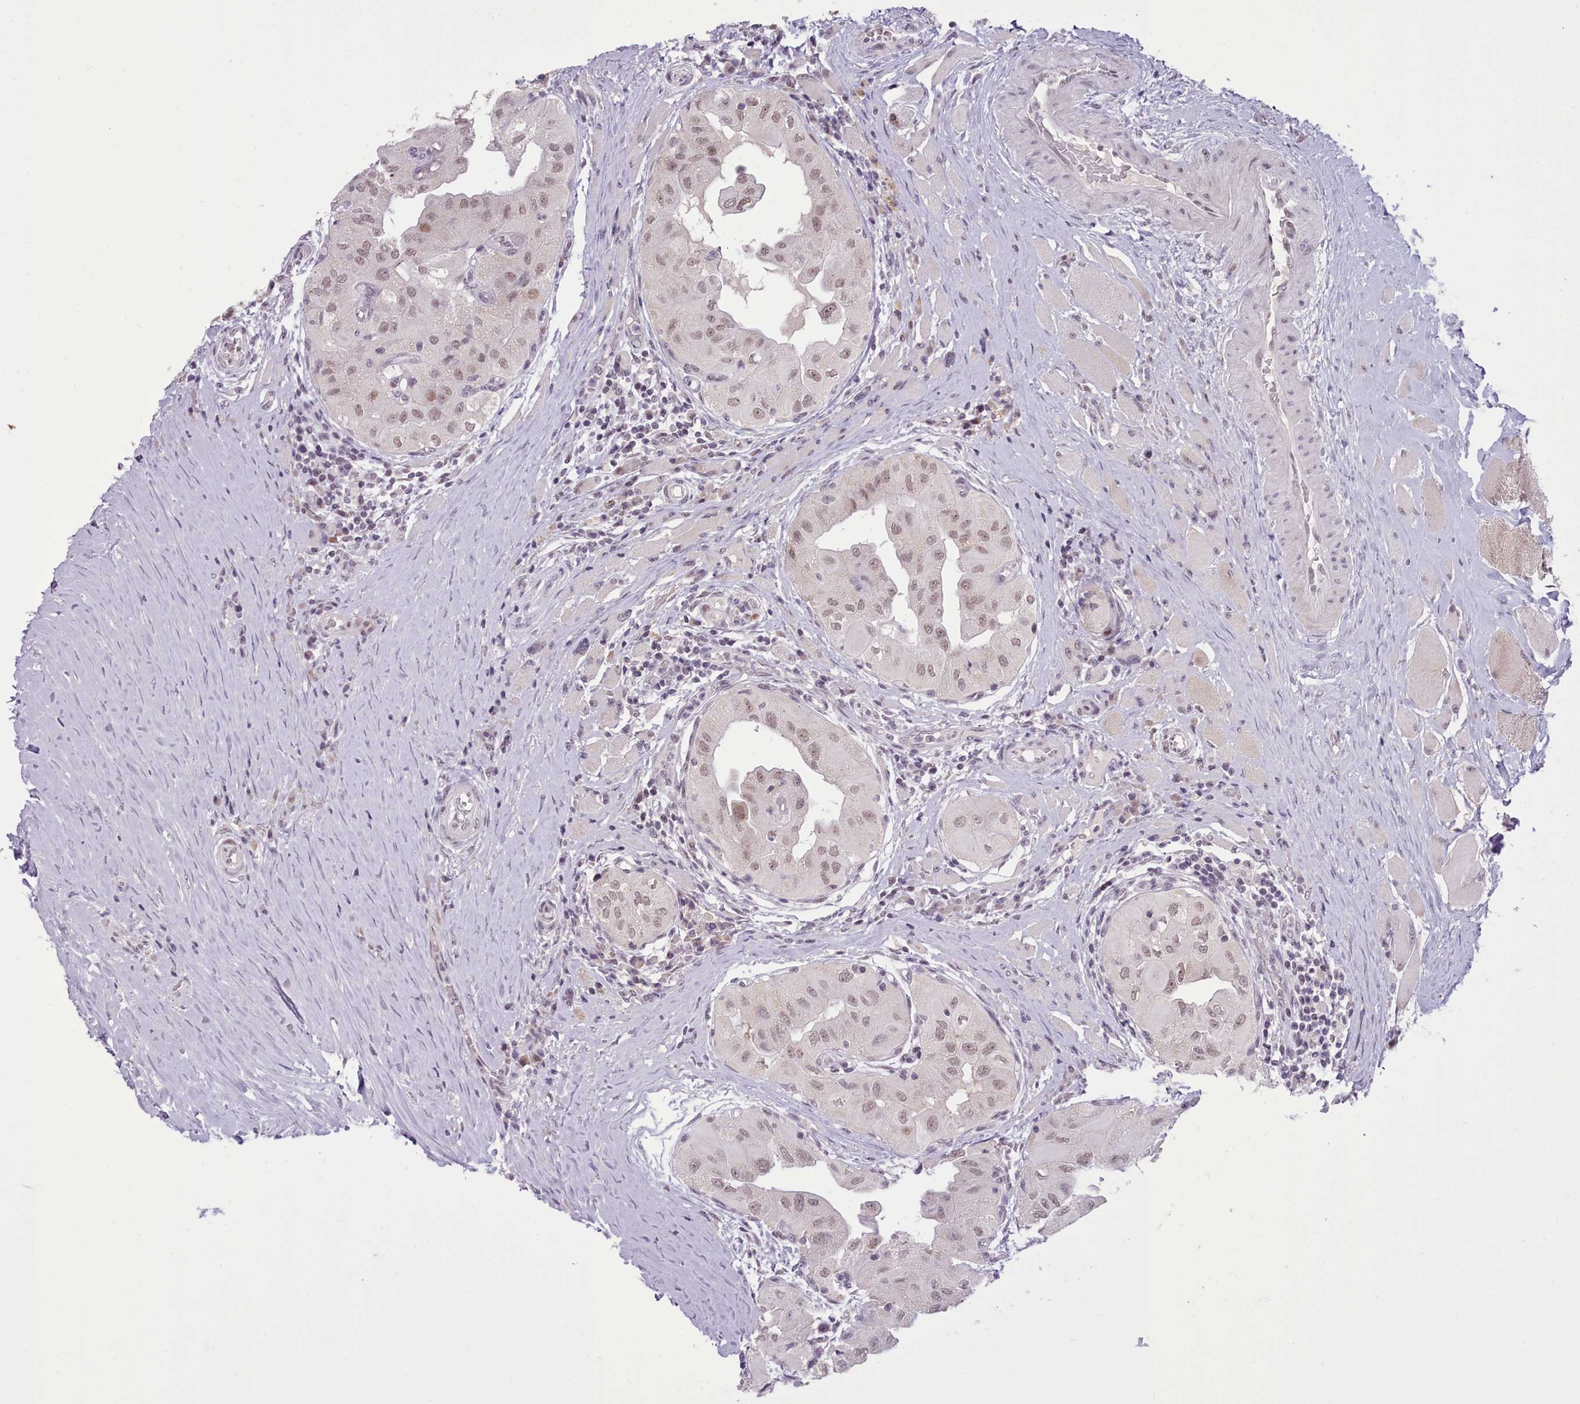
{"staining": {"intensity": "weak", "quantity": ">75%", "location": "nuclear"}, "tissue": "thyroid cancer", "cell_type": "Tumor cells", "image_type": "cancer", "snomed": [{"axis": "morphology", "description": "Papillary adenocarcinoma, NOS"}, {"axis": "topography", "description": "Thyroid gland"}], "caption": "Protein analysis of papillary adenocarcinoma (thyroid) tissue displays weak nuclear staining in about >75% of tumor cells. Using DAB (3,3'-diaminobenzidine) (brown) and hematoxylin (blue) stains, captured at high magnification using brightfield microscopy.", "gene": "RFX1", "patient": {"sex": "female", "age": 59}}